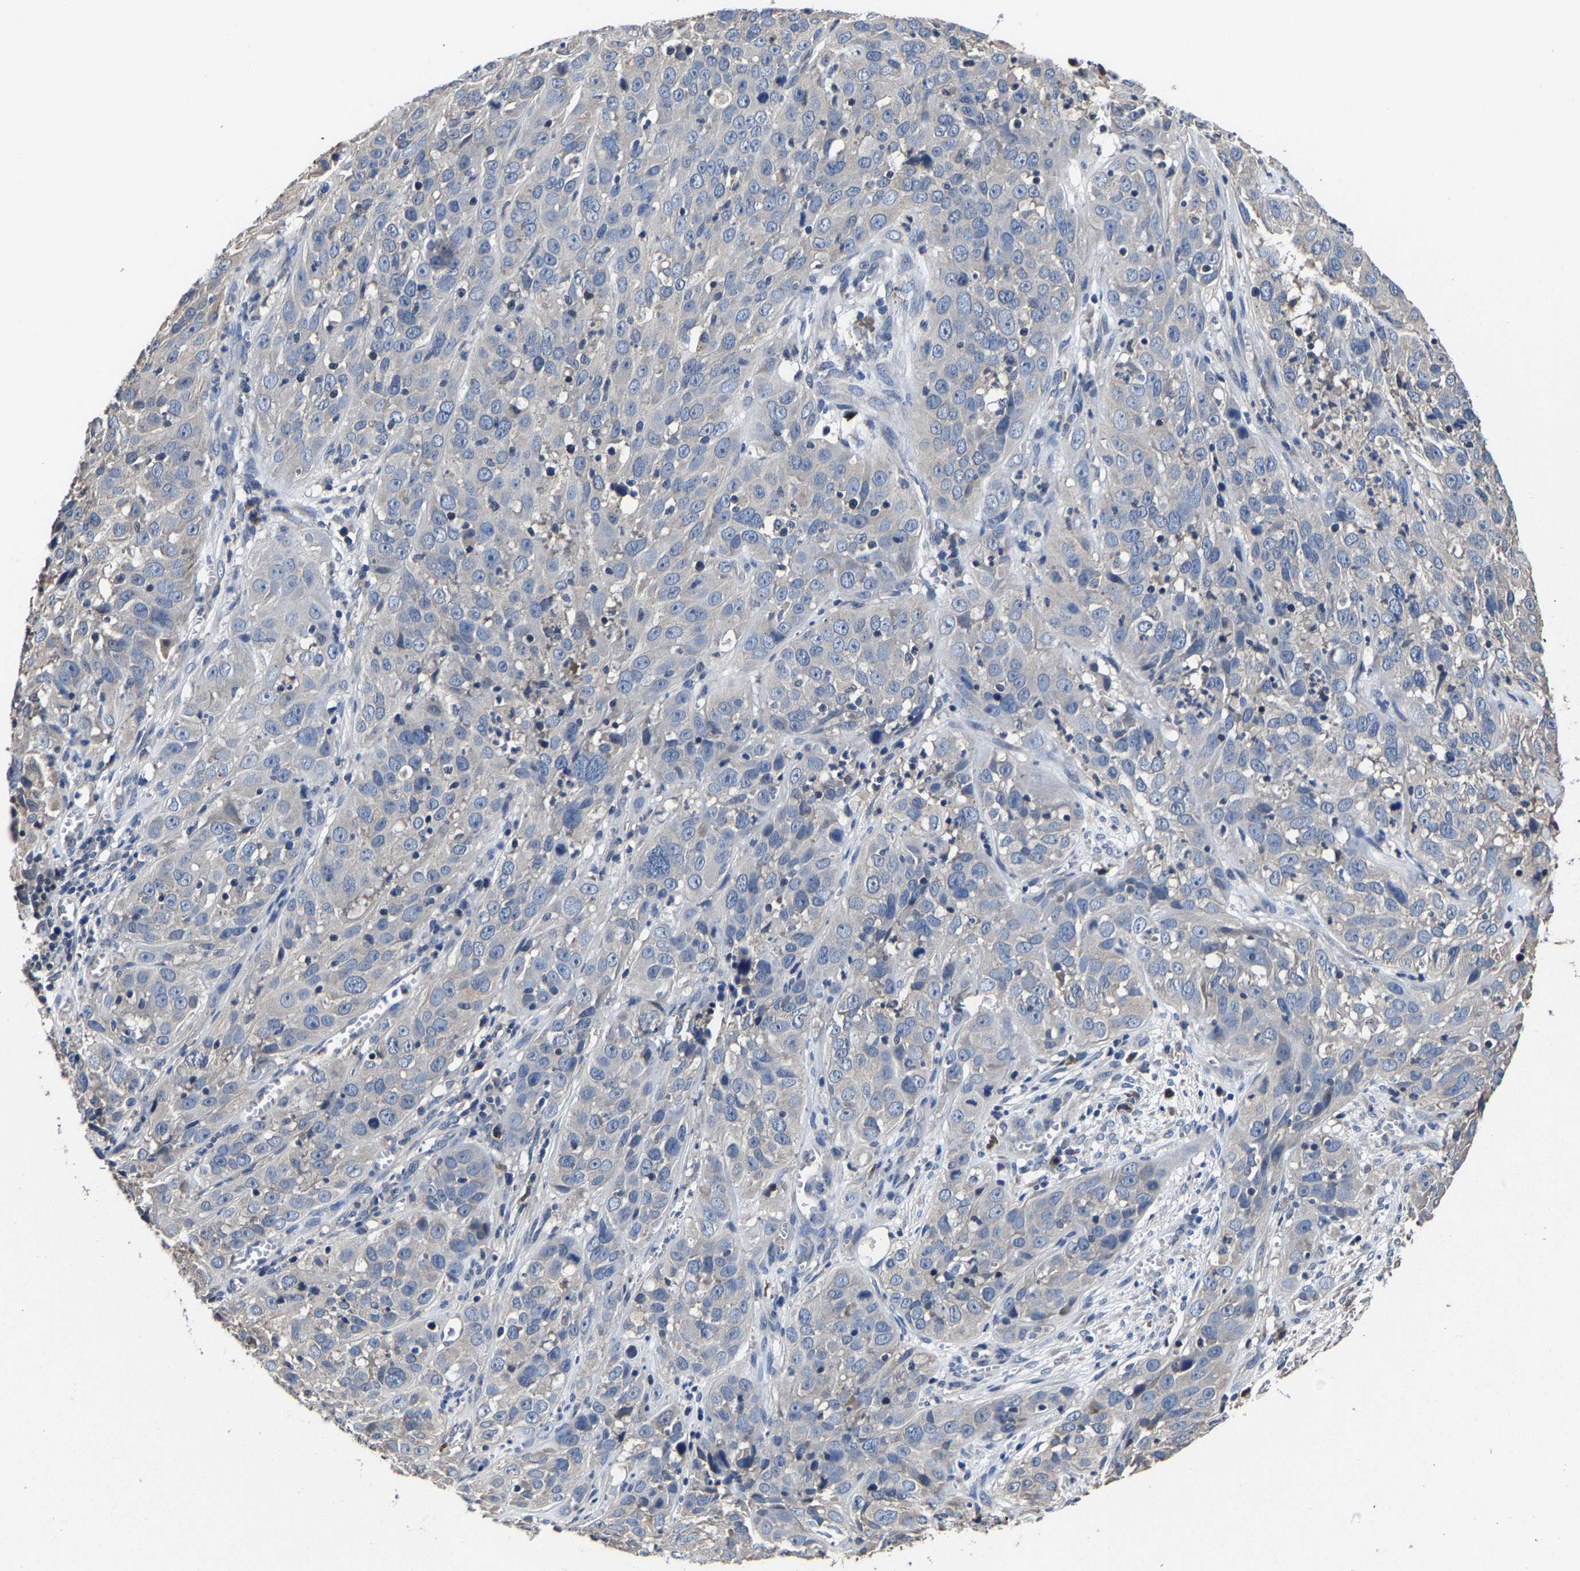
{"staining": {"intensity": "negative", "quantity": "none", "location": "none"}, "tissue": "cervical cancer", "cell_type": "Tumor cells", "image_type": "cancer", "snomed": [{"axis": "morphology", "description": "Squamous cell carcinoma, NOS"}, {"axis": "topography", "description": "Cervix"}], "caption": "IHC micrograph of neoplastic tissue: cervical cancer stained with DAB (3,3'-diaminobenzidine) shows no significant protein expression in tumor cells.", "gene": "EBAG9", "patient": {"sex": "female", "age": 32}}